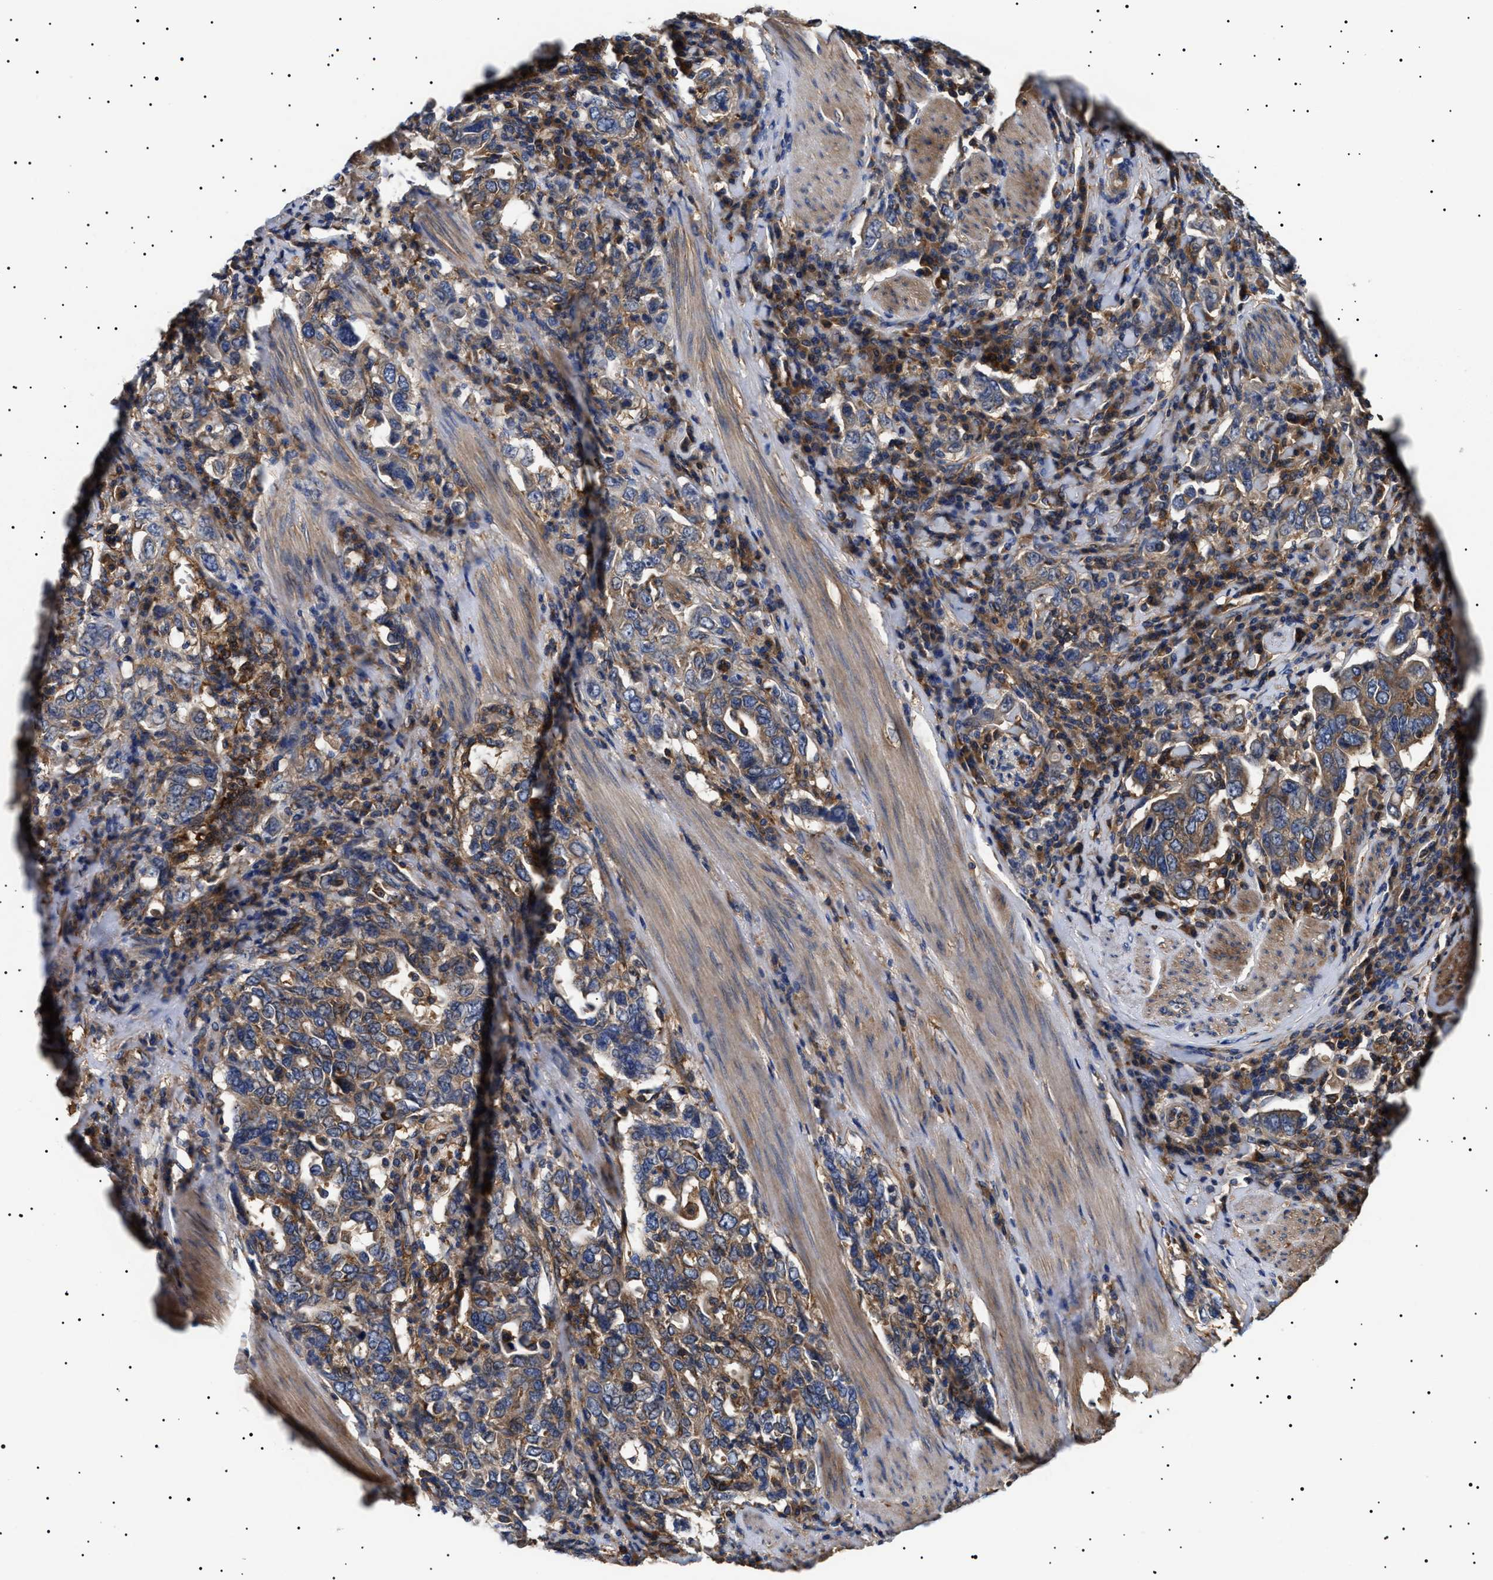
{"staining": {"intensity": "weak", "quantity": ">75%", "location": "cytoplasmic/membranous"}, "tissue": "stomach cancer", "cell_type": "Tumor cells", "image_type": "cancer", "snomed": [{"axis": "morphology", "description": "Adenocarcinoma, NOS"}, {"axis": "topography", "description": "Stomach, upper"}], "caption": "Stomach cancer (adenocarcinoma) tissue exhibits weak cytoplasmic/membranous expression in about >75% of tumor cells, visualized by immunohistochemistry.", "gene": "TPP2", "patient": {"sex": "male", "age": 62}}